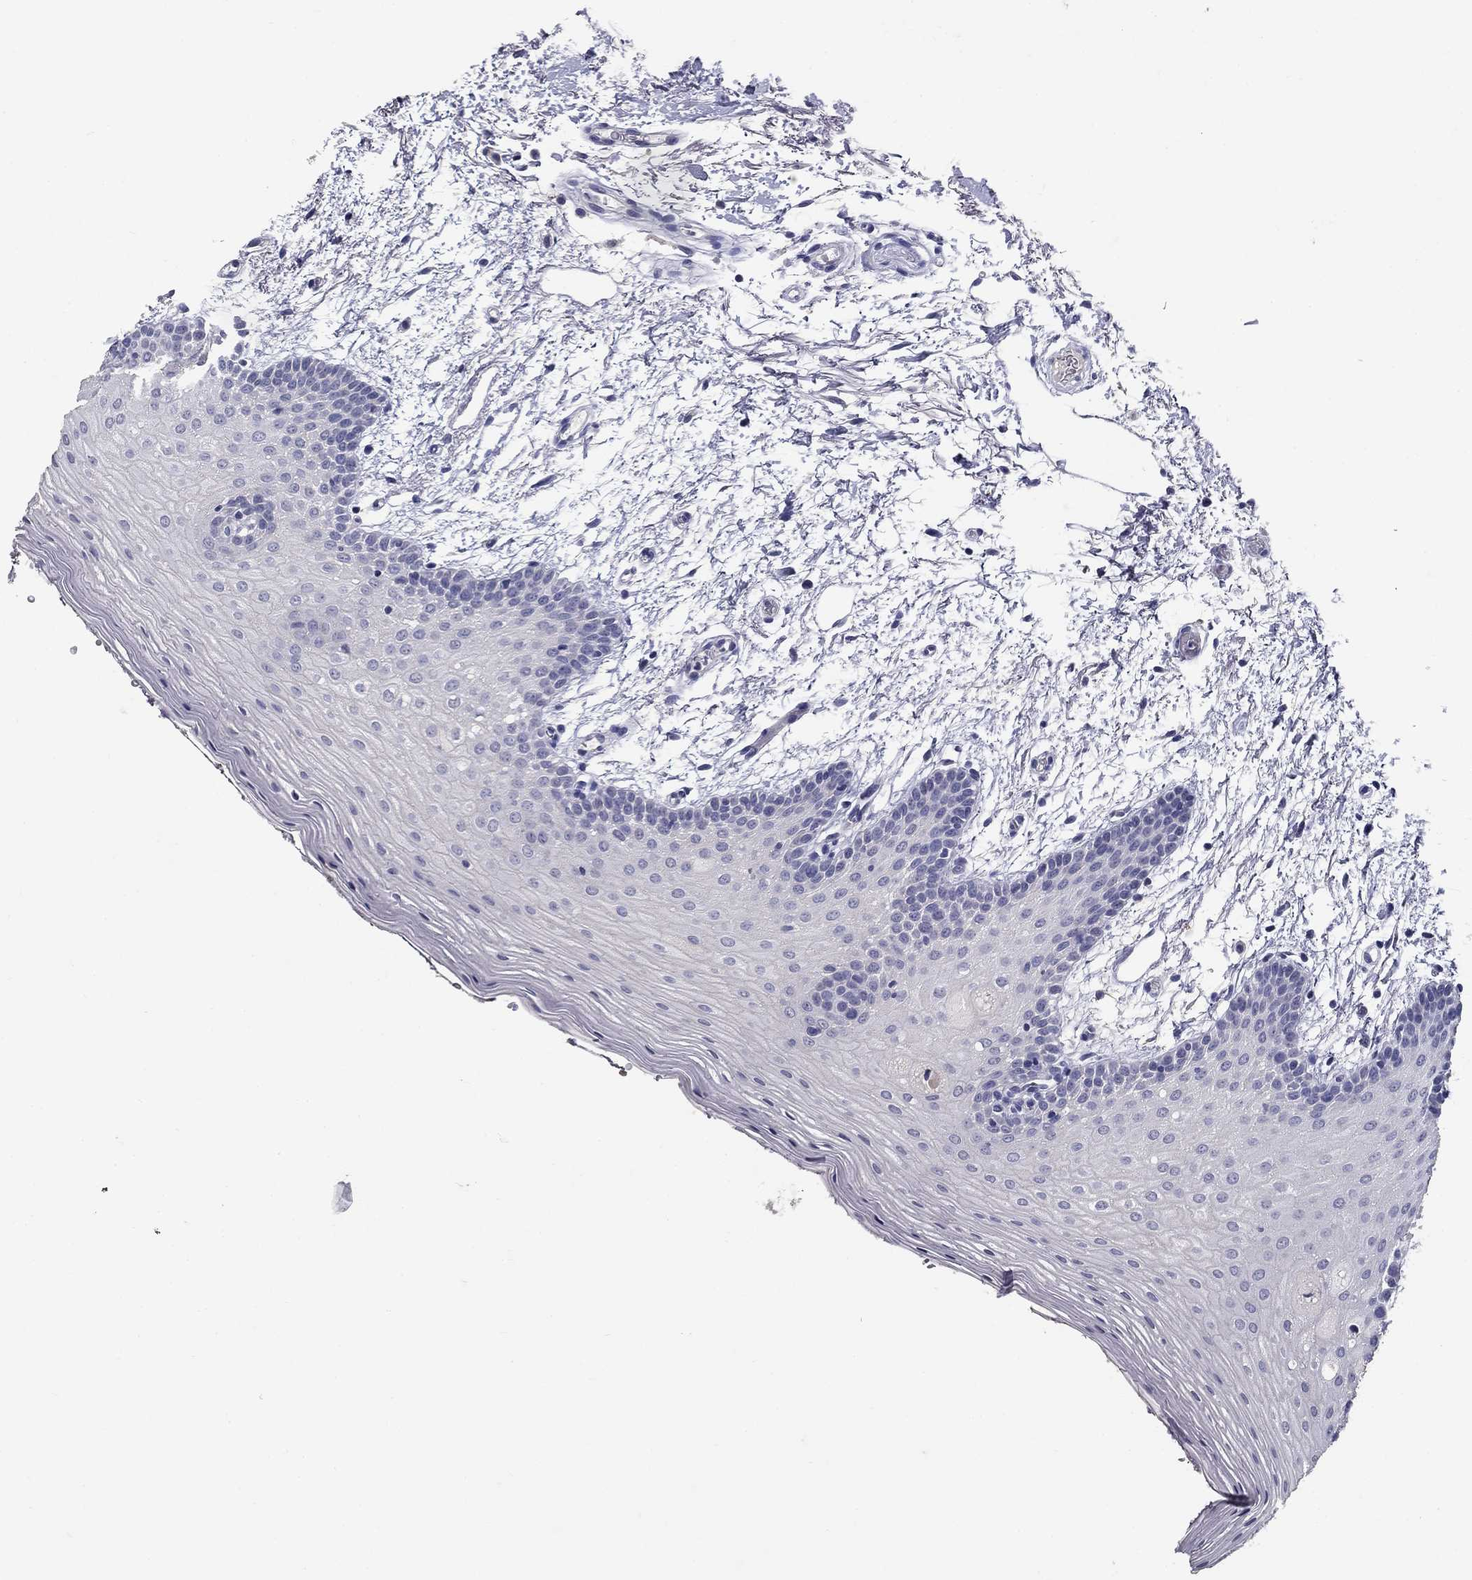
{"staining": {"intensity": "negative", "quantity": "none", "location": "none"}, "tissue": "oral mucosa", "cell_type": "Squamous epithelial cells", "image_type": "normal", "snomed": [{"axis": "morphology", "description": "Normal tissue, NOS"}, {"axis": "topography", "description": "Oral tissue"}, {"axis": "topography", "description": "Tounge, NOS"}], "caption": "Immunohistochemistry photomicrograph of normal oral mucosa stained for a protein (brown), which displays no expression in squamous epithelial cells.", "gene": "POMC", "patient": {"sex": "female", "age": 86}}